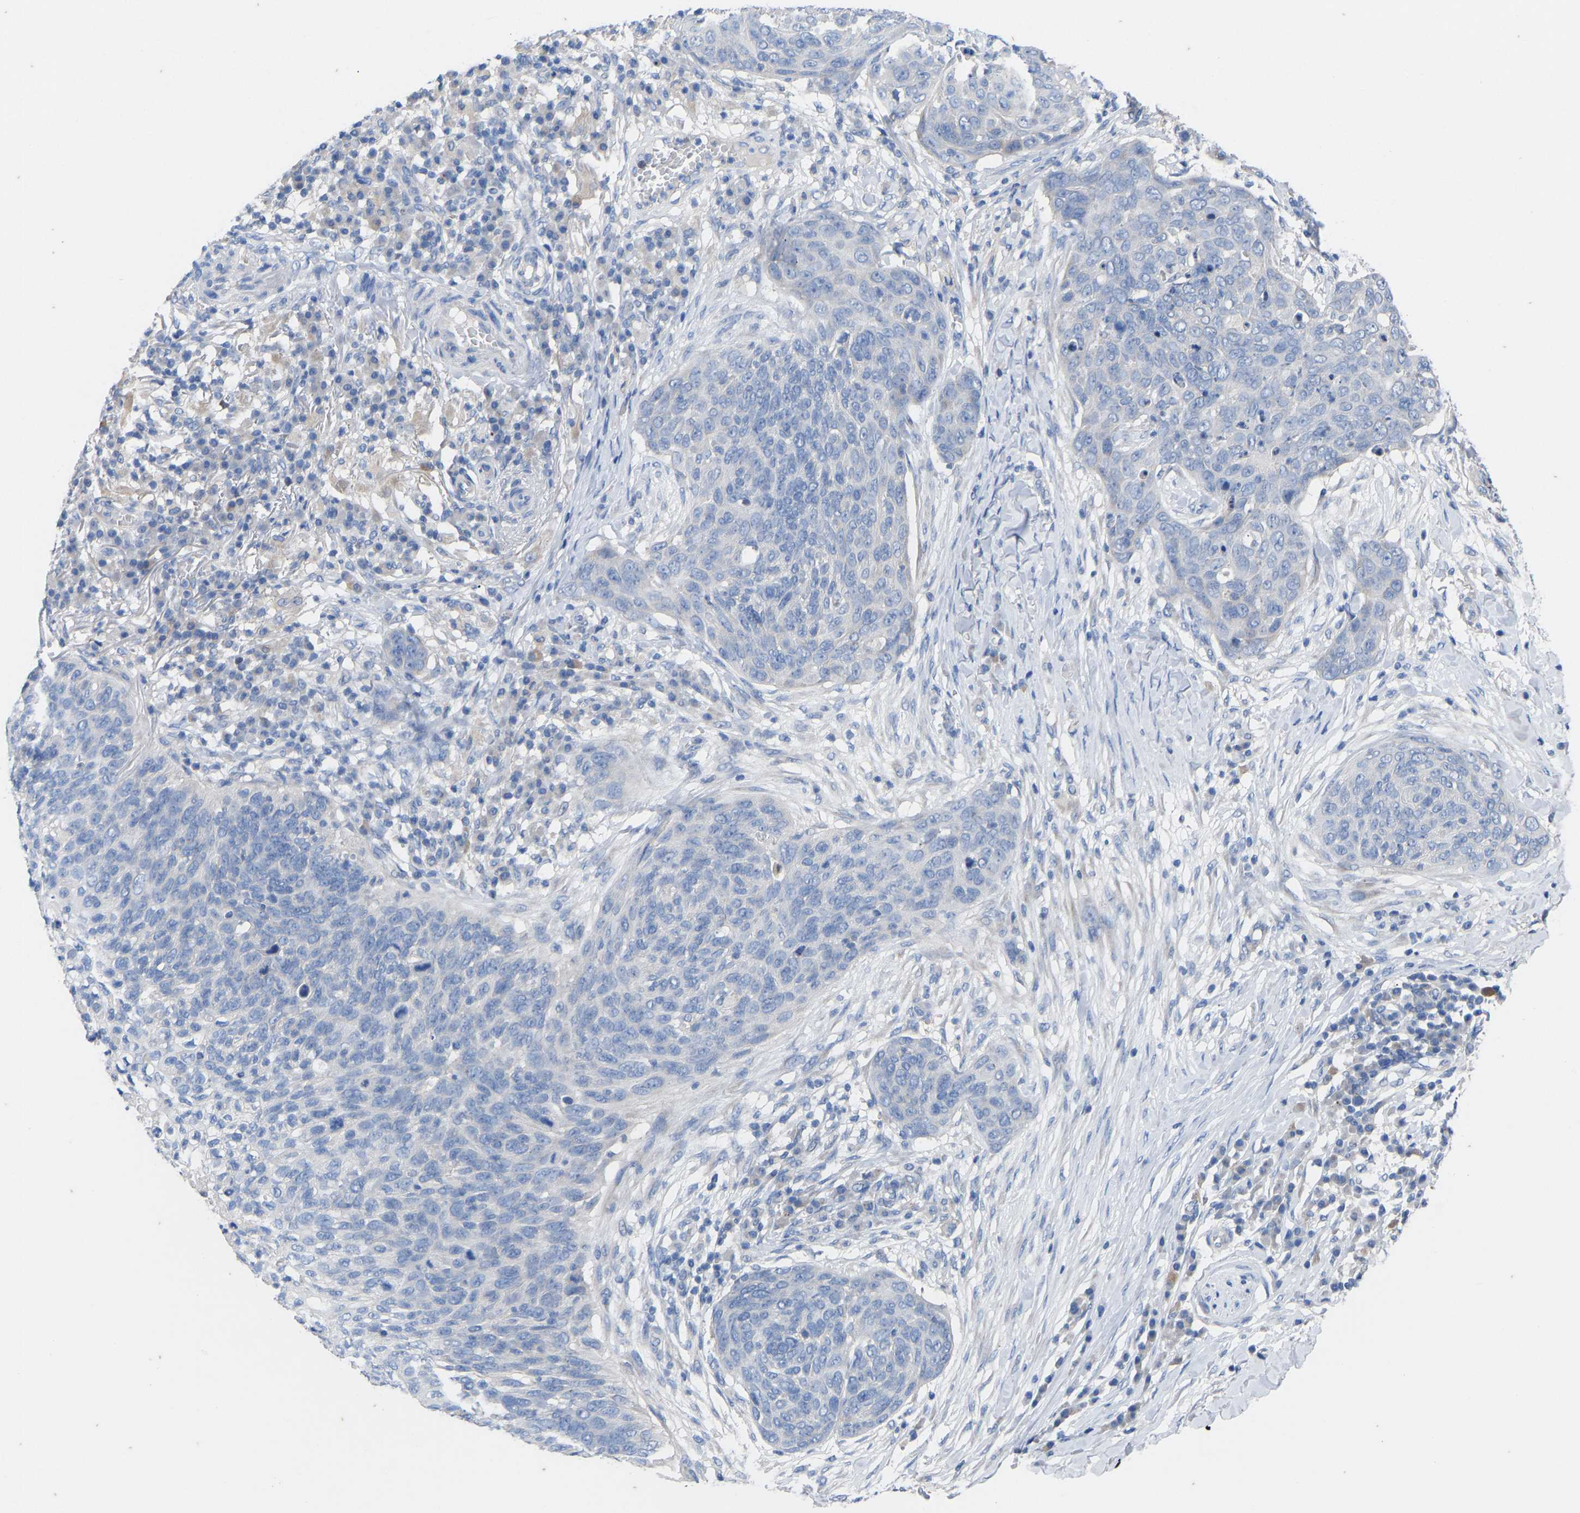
{"staining": {"intensity": "negative", "quantity": "none", "location": "none"}, "tissue": "skin cancer", "cell_type": "Tumor cells", "image_type": "cancer", "snomed": [{"axis": "morphology", "description": "Squamous cell carcinoma in situ, NOS"}, {"axis": "morphology", "description": "Squamous cell carcinoma, NOS"}, {"axis": "topography", "description": "Skin"}], "caption": "High magnification brightfield microscopy of skin cancer (squamous cell carcinoma in situ) stained with DAB (3,3'-diaminobenzidine) (brown) and counterstained with hematoxylin (blue): tumor cells show no significant positivity. Nuclei are stained in blue.", "gene": "OLIG2", "patient": {"sex": "male", "age": 93}}